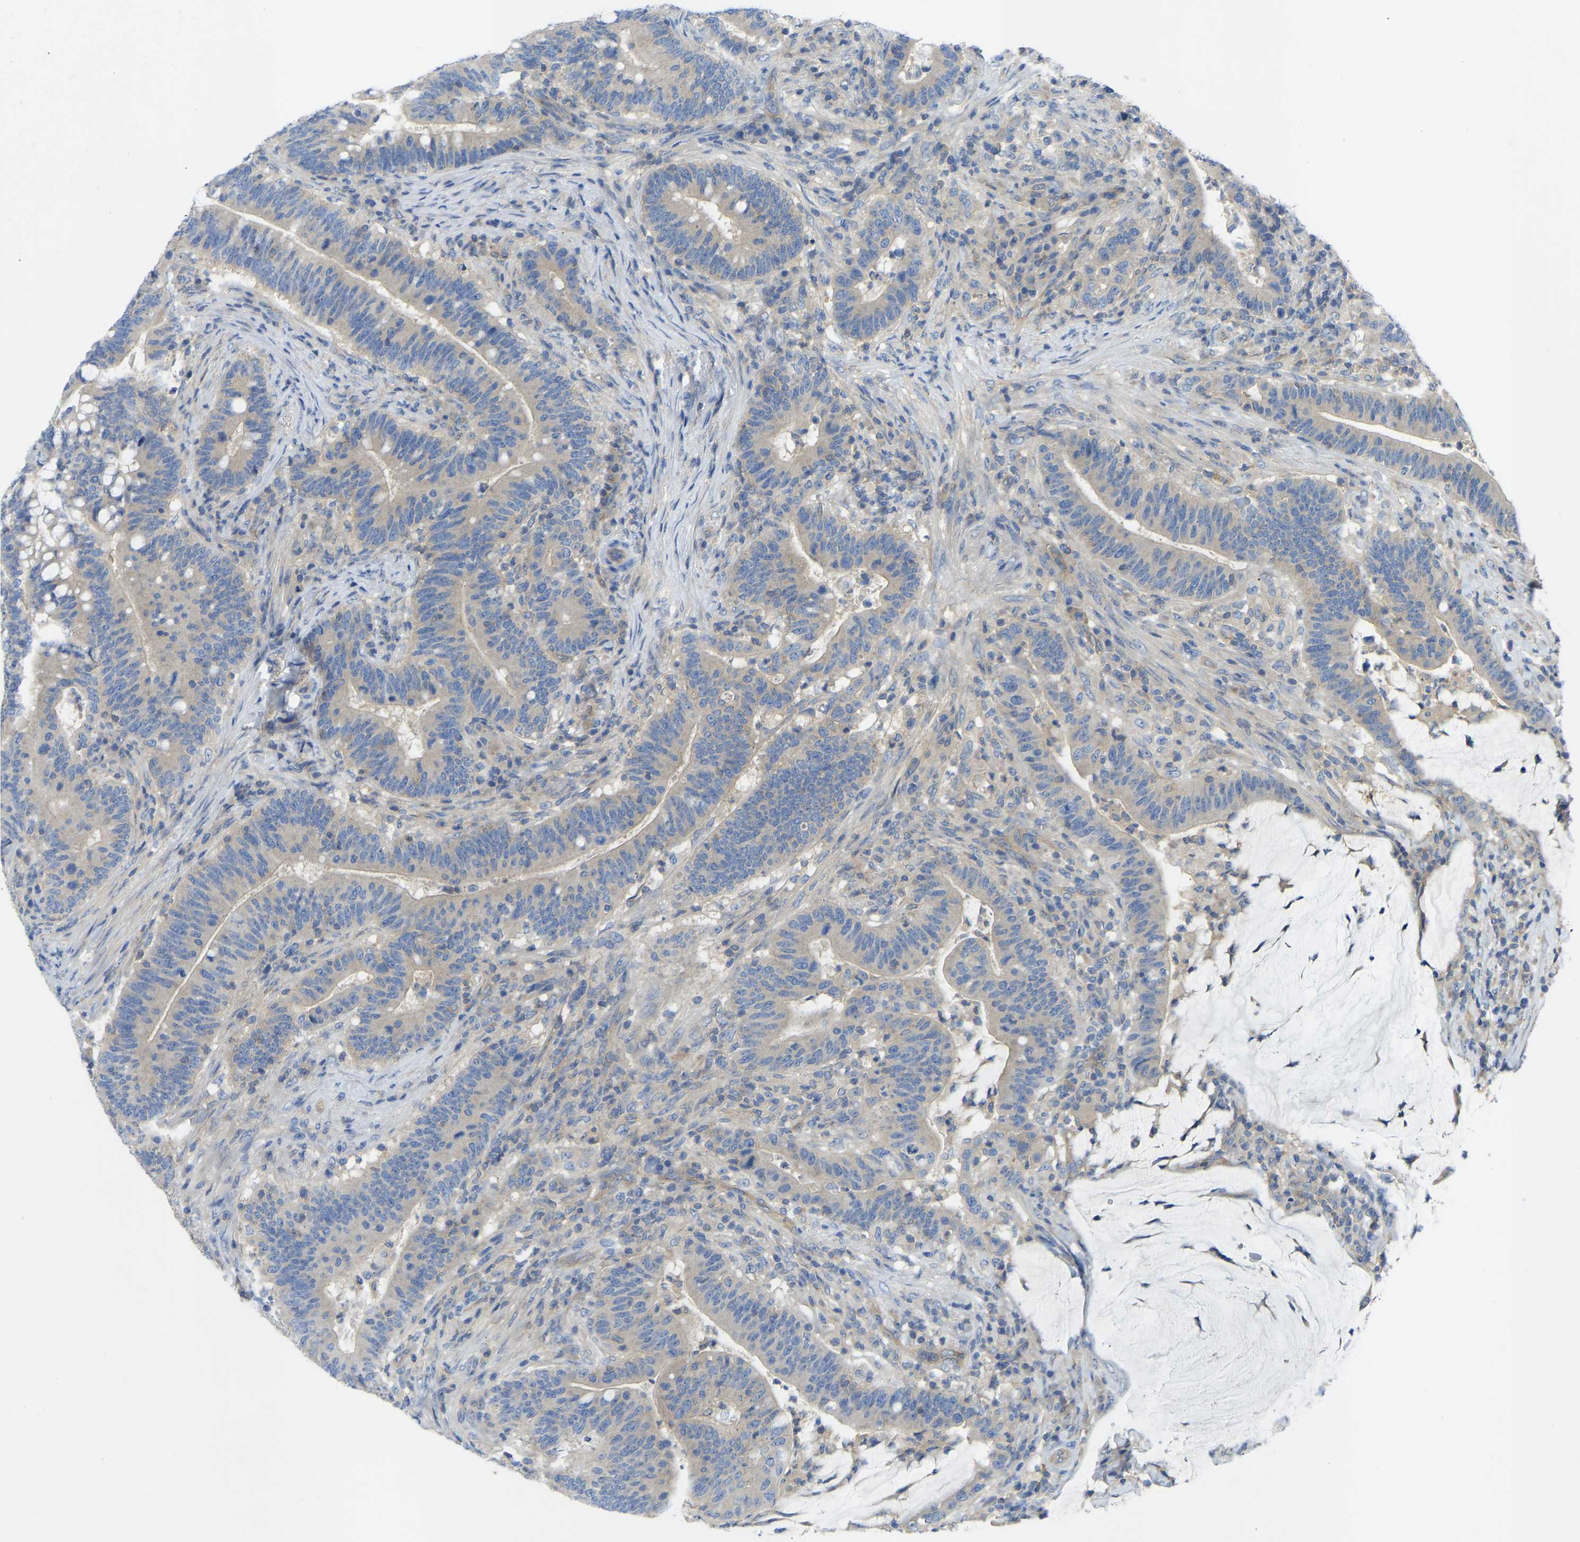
{"staining": {"intensity": "weak", "quantity": "<25%", "location": "cytoplasmic/membranous"}, "tissue": "colorectal cancer", "cell_type": "Tumor cells", "image_type": "cancer", "snomed": [{"axis": "morphology", "description": "Normal tissue, NOS"}, {"axis": "morphology", "description": "Adenocarcinoma, NOS"}, {"axis": "topography", "description": "Colon"}], "caption": "High magnification brightfield microscopy of adenocarcinoma (colorectal) stained with DAB (3,3'-diaminobenzidine) (brown) and counterstained with hematoxylin (blue): tumor cells show no significant staining.", "gene": "PPP3CA", "patient": {"sex": "female", "age": 66}}